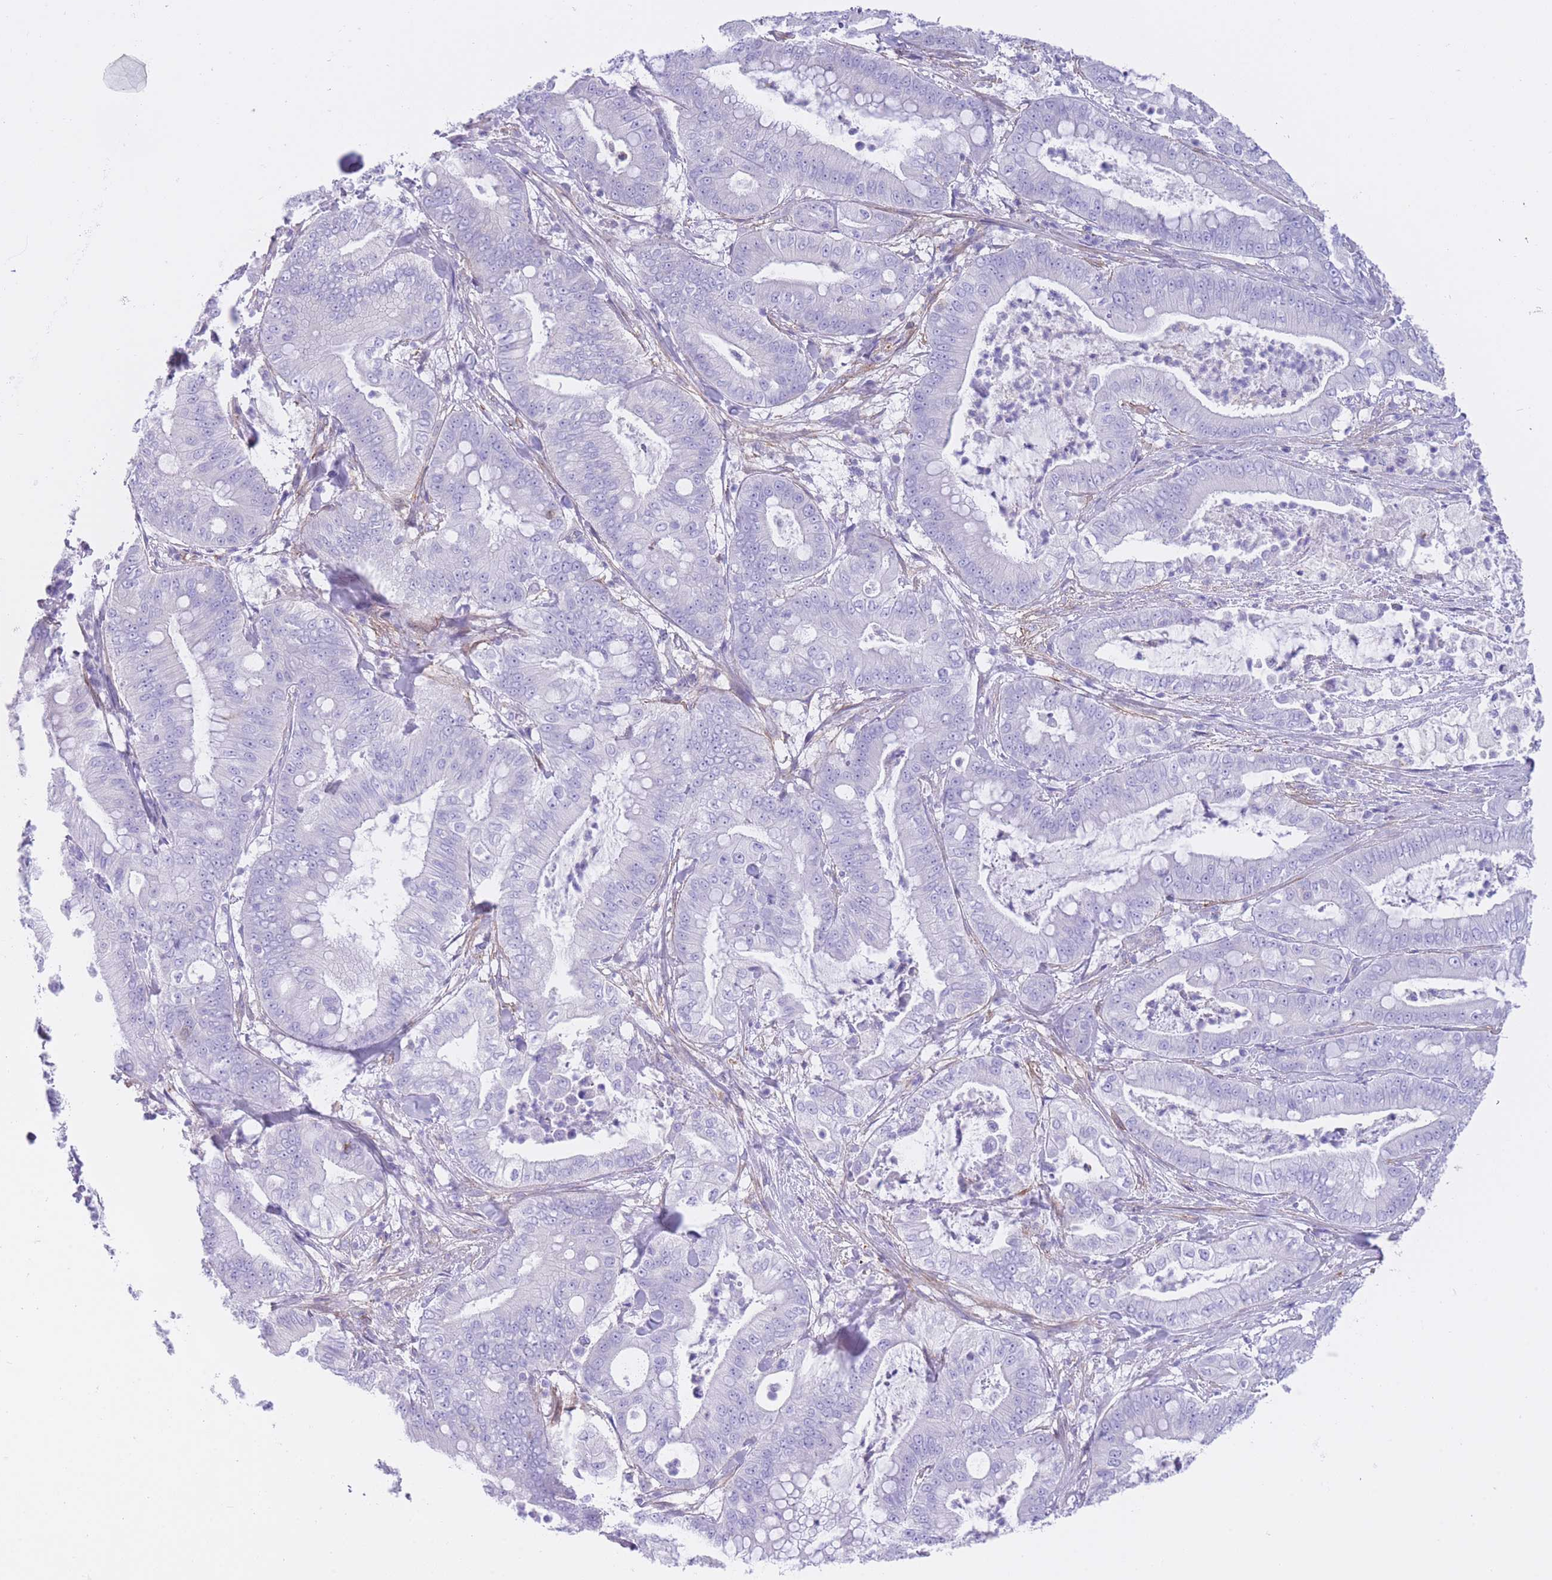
{"staining": {"intensity": "negative", "quantity": "none", "location": "none"}, "tissue": "pancreatic cancer", "cell_type": "Tumor cells", "image_type": "cancer", "snomed": [{"axis": "morphology", "description": "Adenocarcinoma, NOS"}, {"axis": "topography", "description": "Pancreas"}], "caption": "Immunohistochemistry image of adenocarcinoma (pancreatic) stained for a protein (brown), which displays no expression in tumor cells.", "gene": "LDB3", "patient": {"sex": "male", "age": 71}}